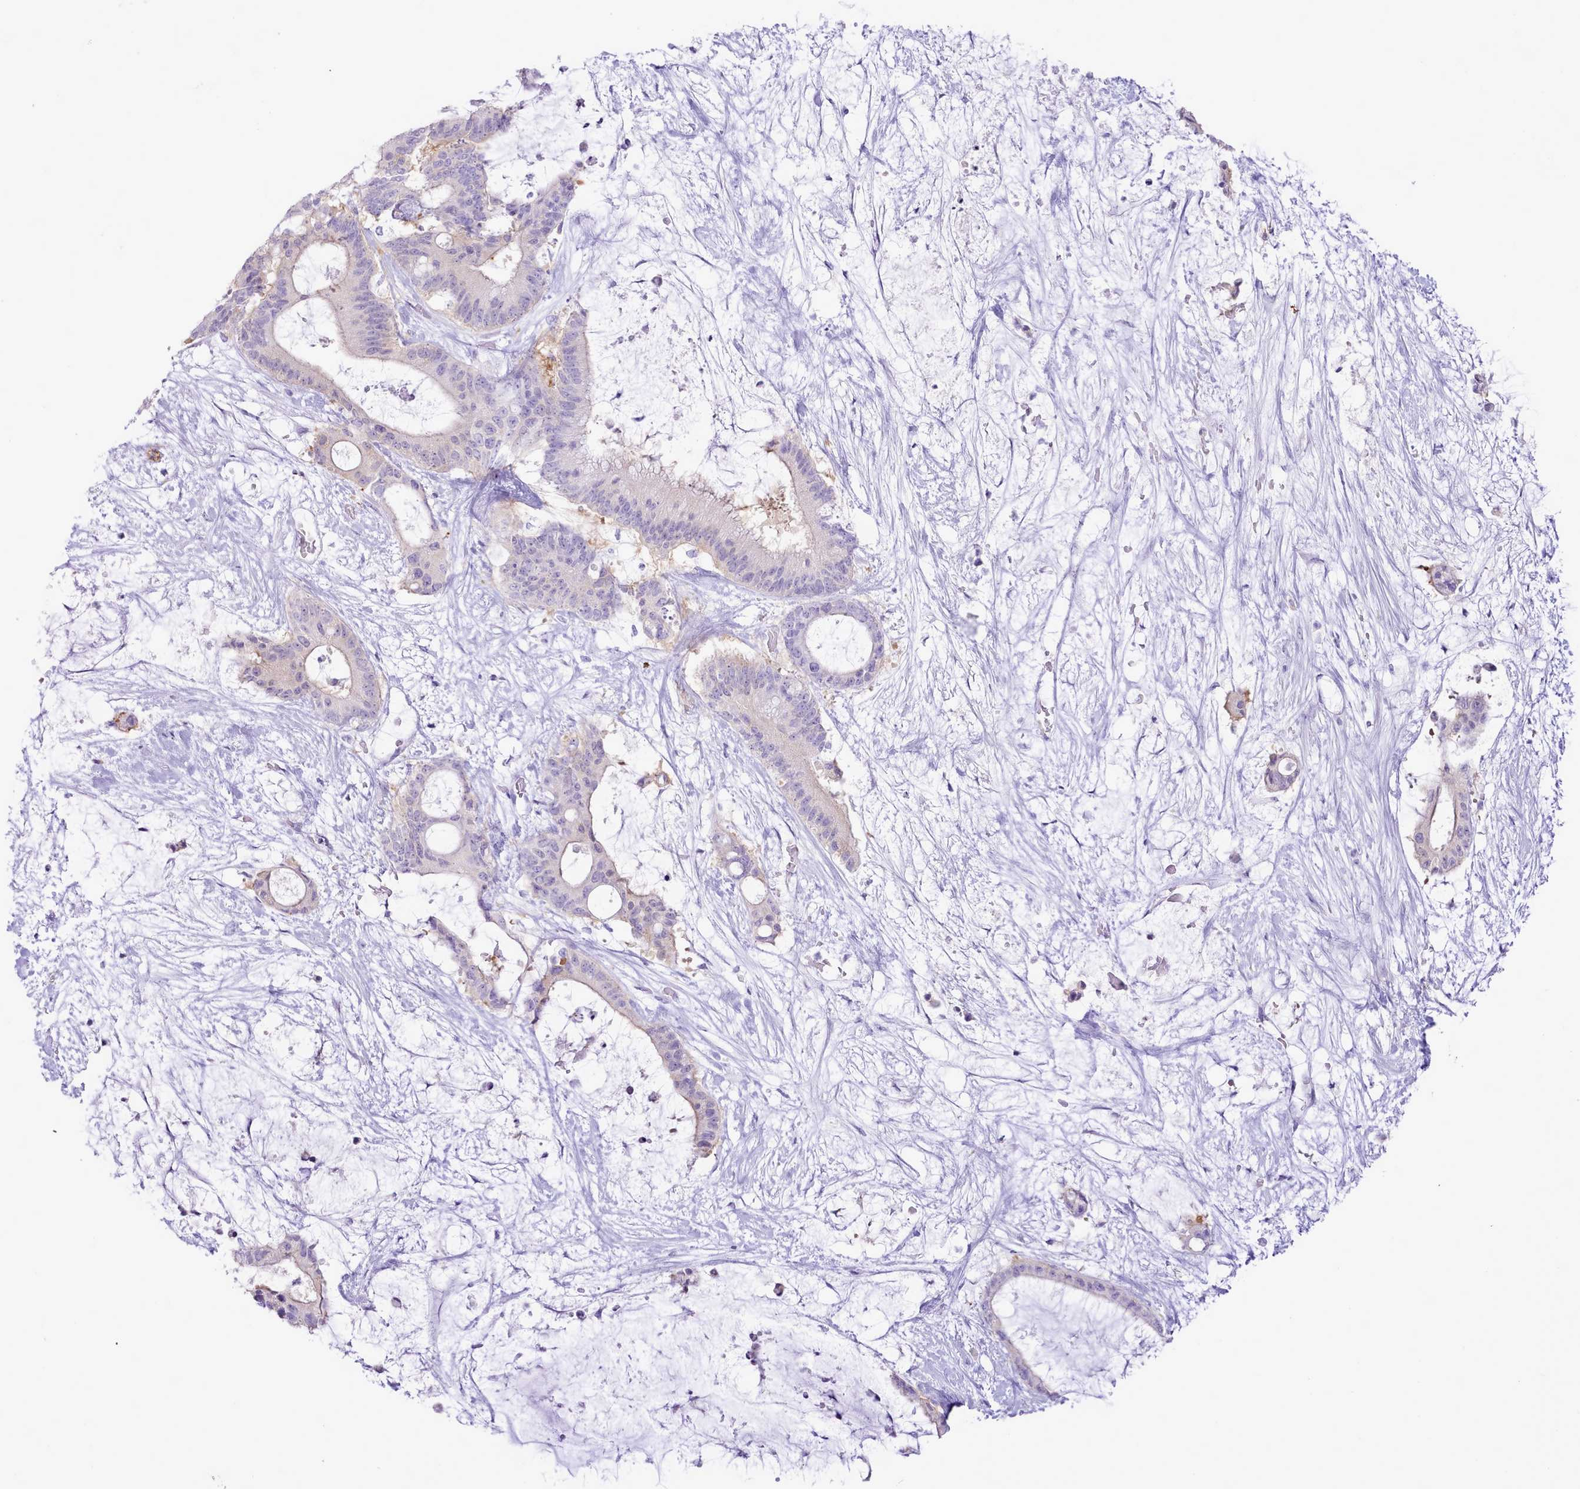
{"staining": {"intensity": "negative", "quantity": "none", "location": "none"}, "tissue": "liver cancer", "cell_type": "Tumor cells", "image_type": "cancer", "snomed": [{"axis": "morphology", "description": "Normal tissue, NOS"}, {"axis": "morphology", "description": "Cholangiocarcinoma"}, {"axis": "topography", "description": "Liver"}, {"axis": "topography", "description": "Peripheral nerve tissue"}], "caption": "A high-resolution histopathology image shows immunohistochemistry (IHC) staining of liver cancer, which exhibits no significant expression in tumor cells.", "gene": "MDFI", "patient": {"sex": "female", "age": 73}}